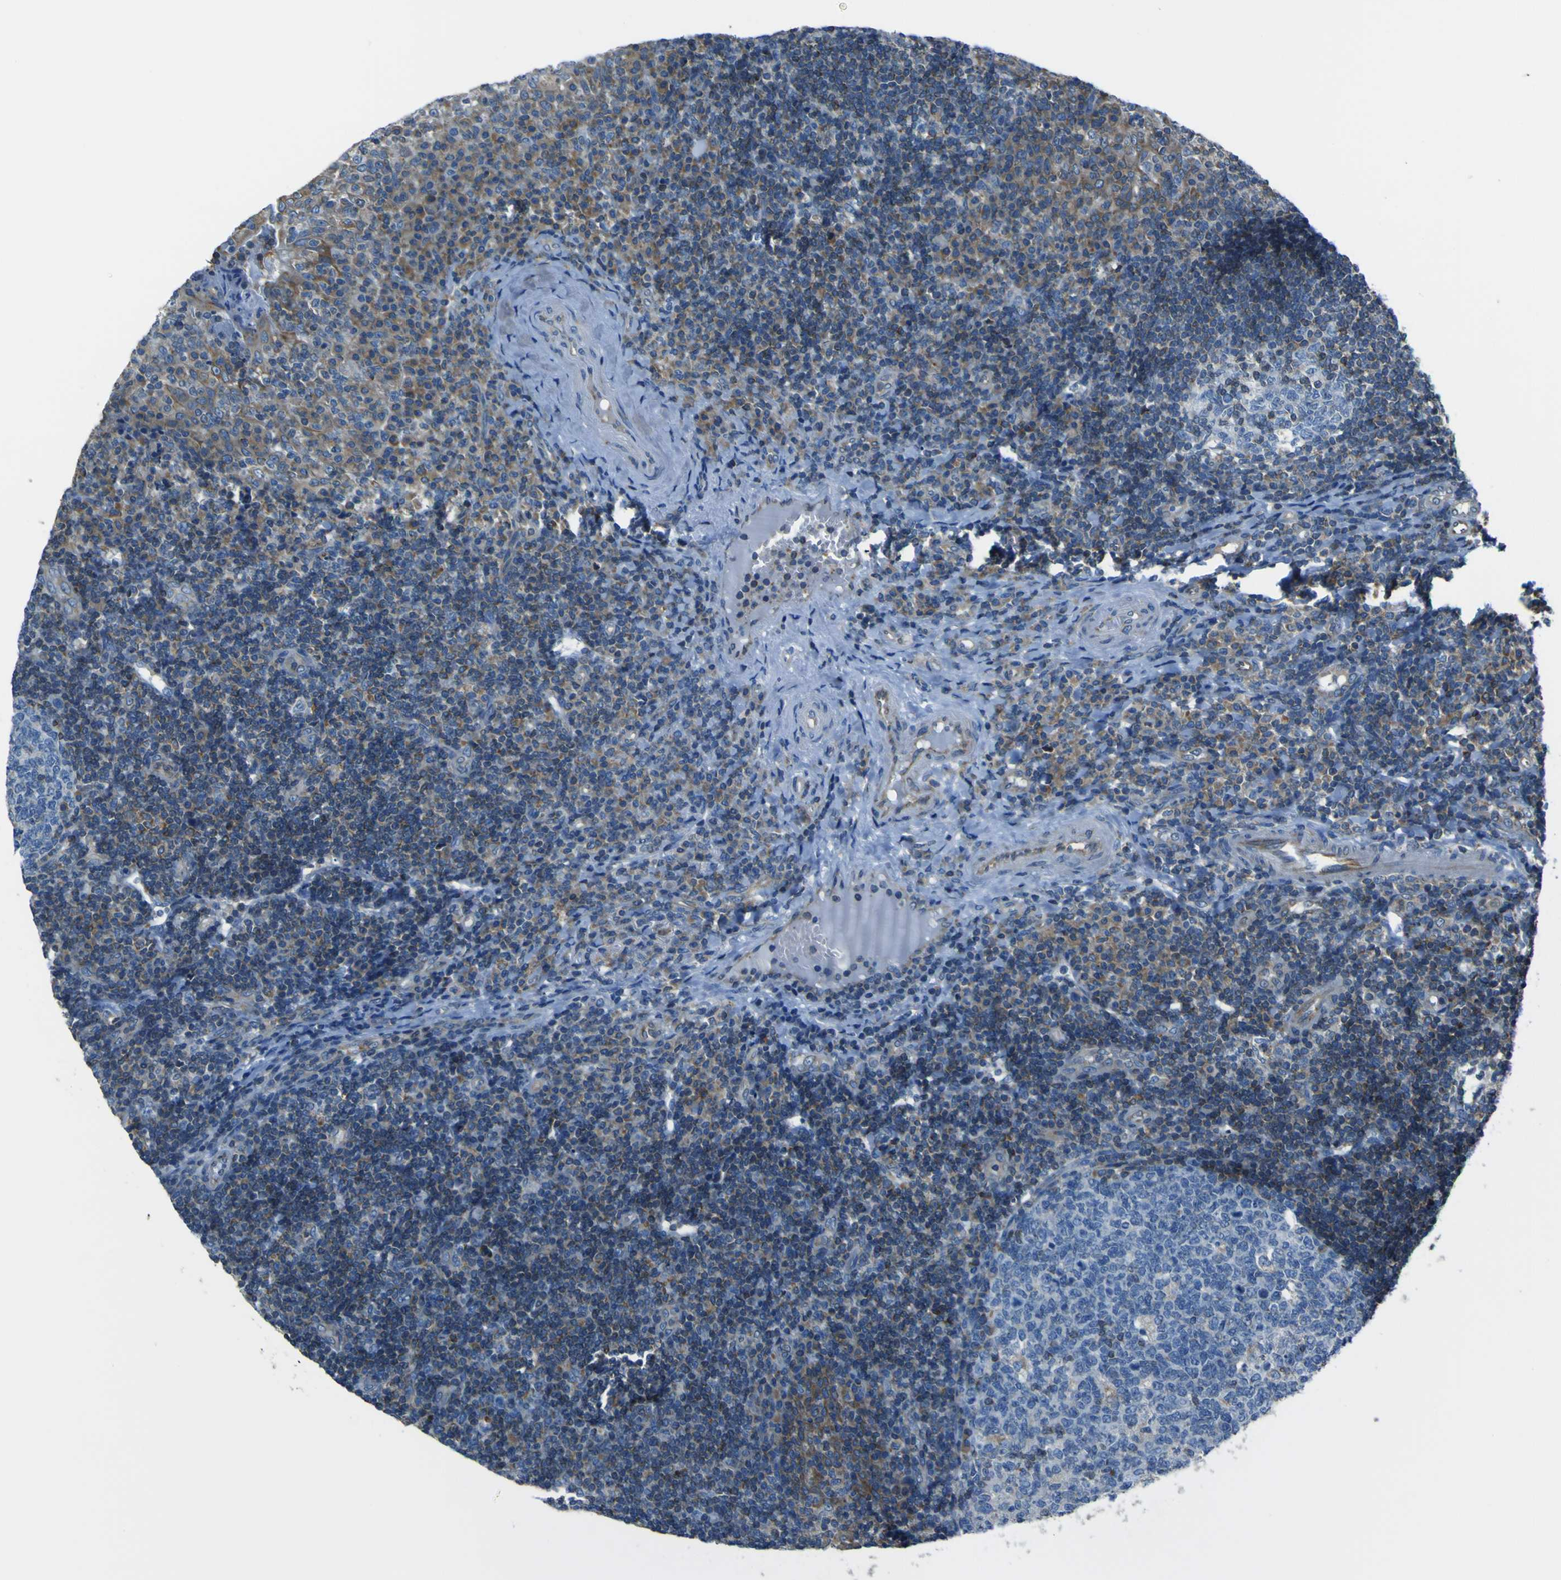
{"staining": {"intensity": "negative", "quantity": "none", "location": "none"}, "tissue": "tonsil", "cell_type": "Germinal center cells", "image_type": "normal", "snomed": [{"axis": "morphology", "description": "Normal tissue, NOS"}, {"axis": "topography", "description": "Tonsil"}], "caption": "Immunohistochemistry (IHC) histopathology image of benign tonsil: tonsil stained with DAB displays no significant protein staining in germinal center cells.", "gene": "STIM1", "patient": {"sex": "female", "age": 40}}